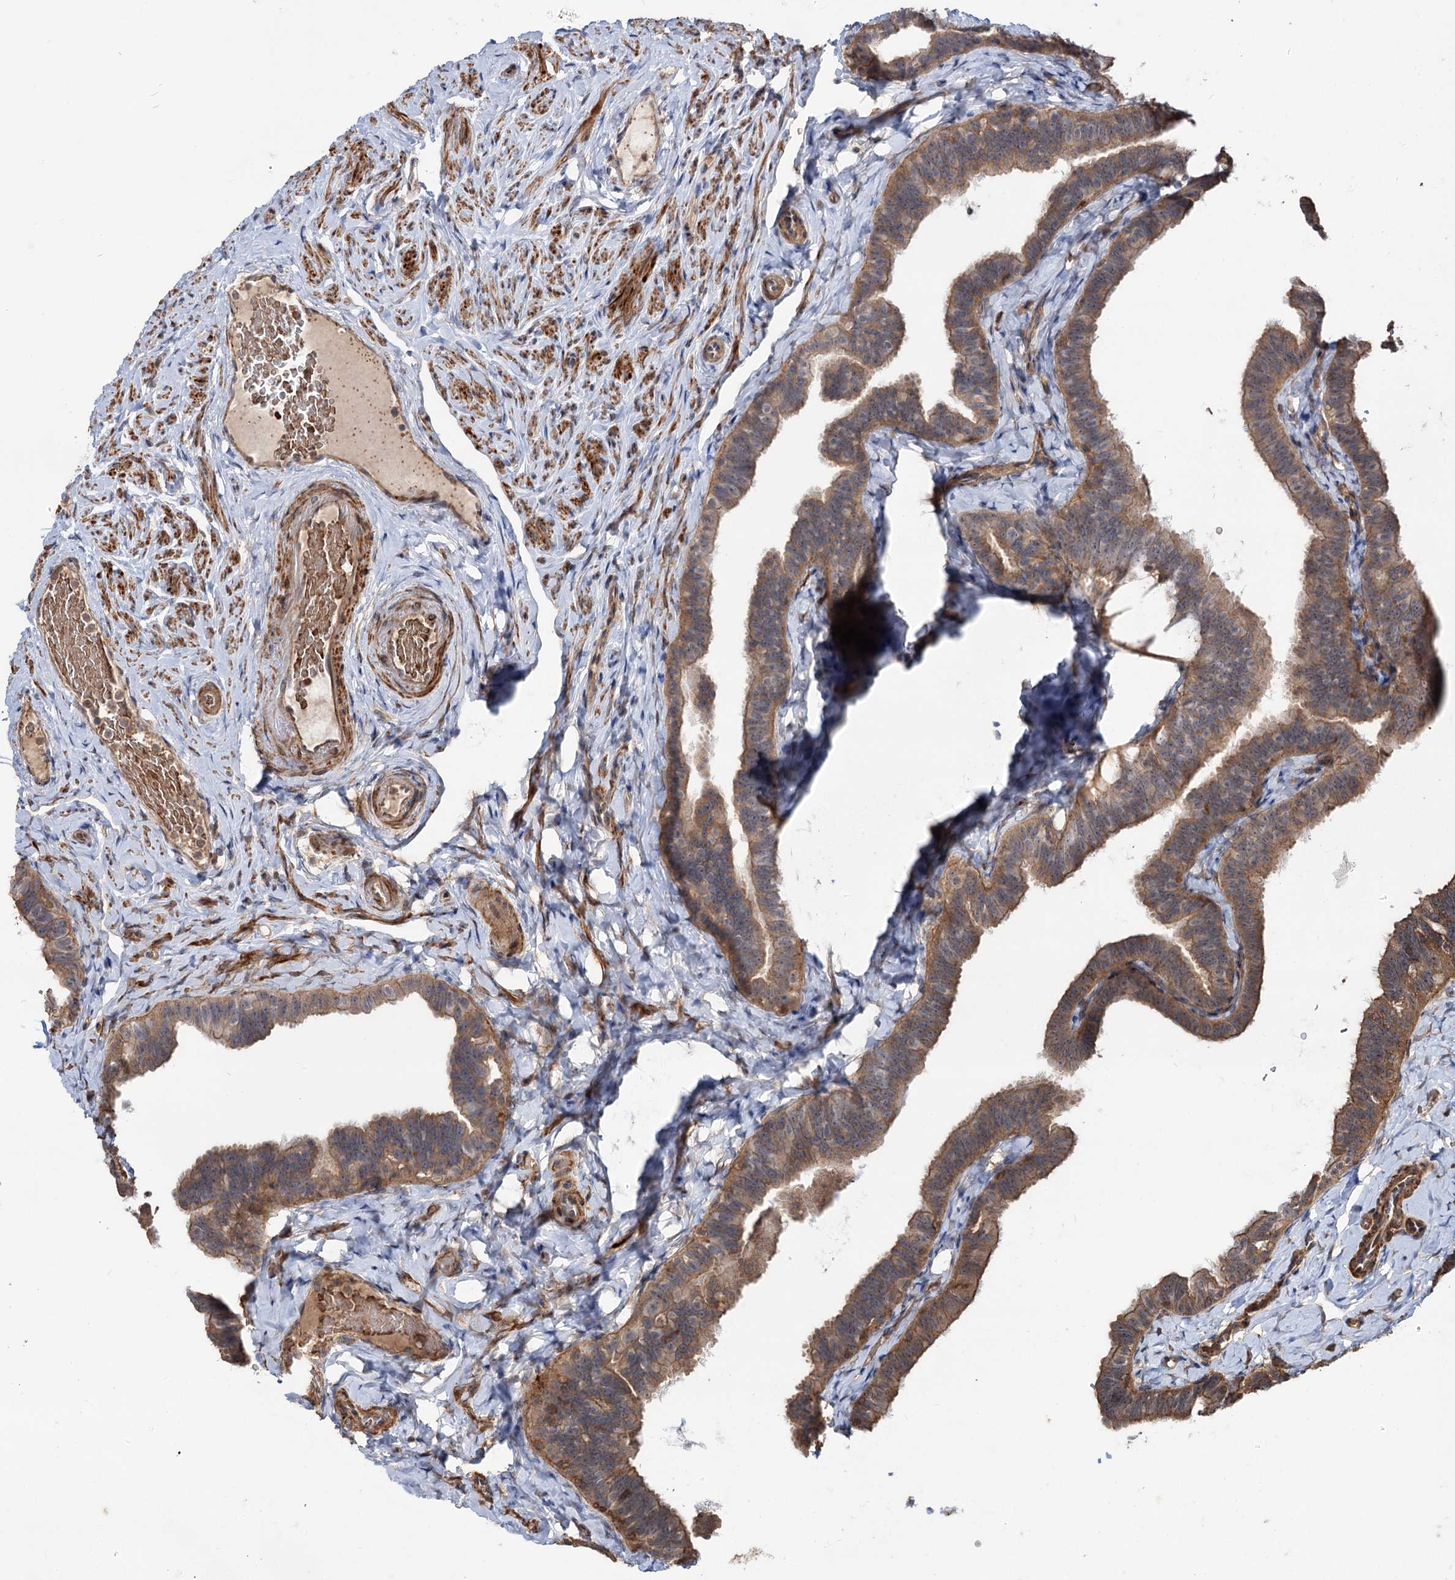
{"staining": {"intensity": "moderate", "quantity": "25%-75%", "location": "cytoplasmic/membranous"}, "tissue": "fallopian tube", "cell_type": "Glandular cells", "image_type": "normal", "snomed": [{"axis": "morphology", "description": "Normal tissue, NOS"}, {"axis": "topography", "description": "Fallopian tube"}], "caption": "Approximately 25%-75% of glandular cells in unremarkable human fallopian tube show moderate cytoplasmic/membranous protein staining as visualized by brown immunohistochemical staining.", "gene": "GRIP1", "patient": {"sex": "female", "age": 65}}